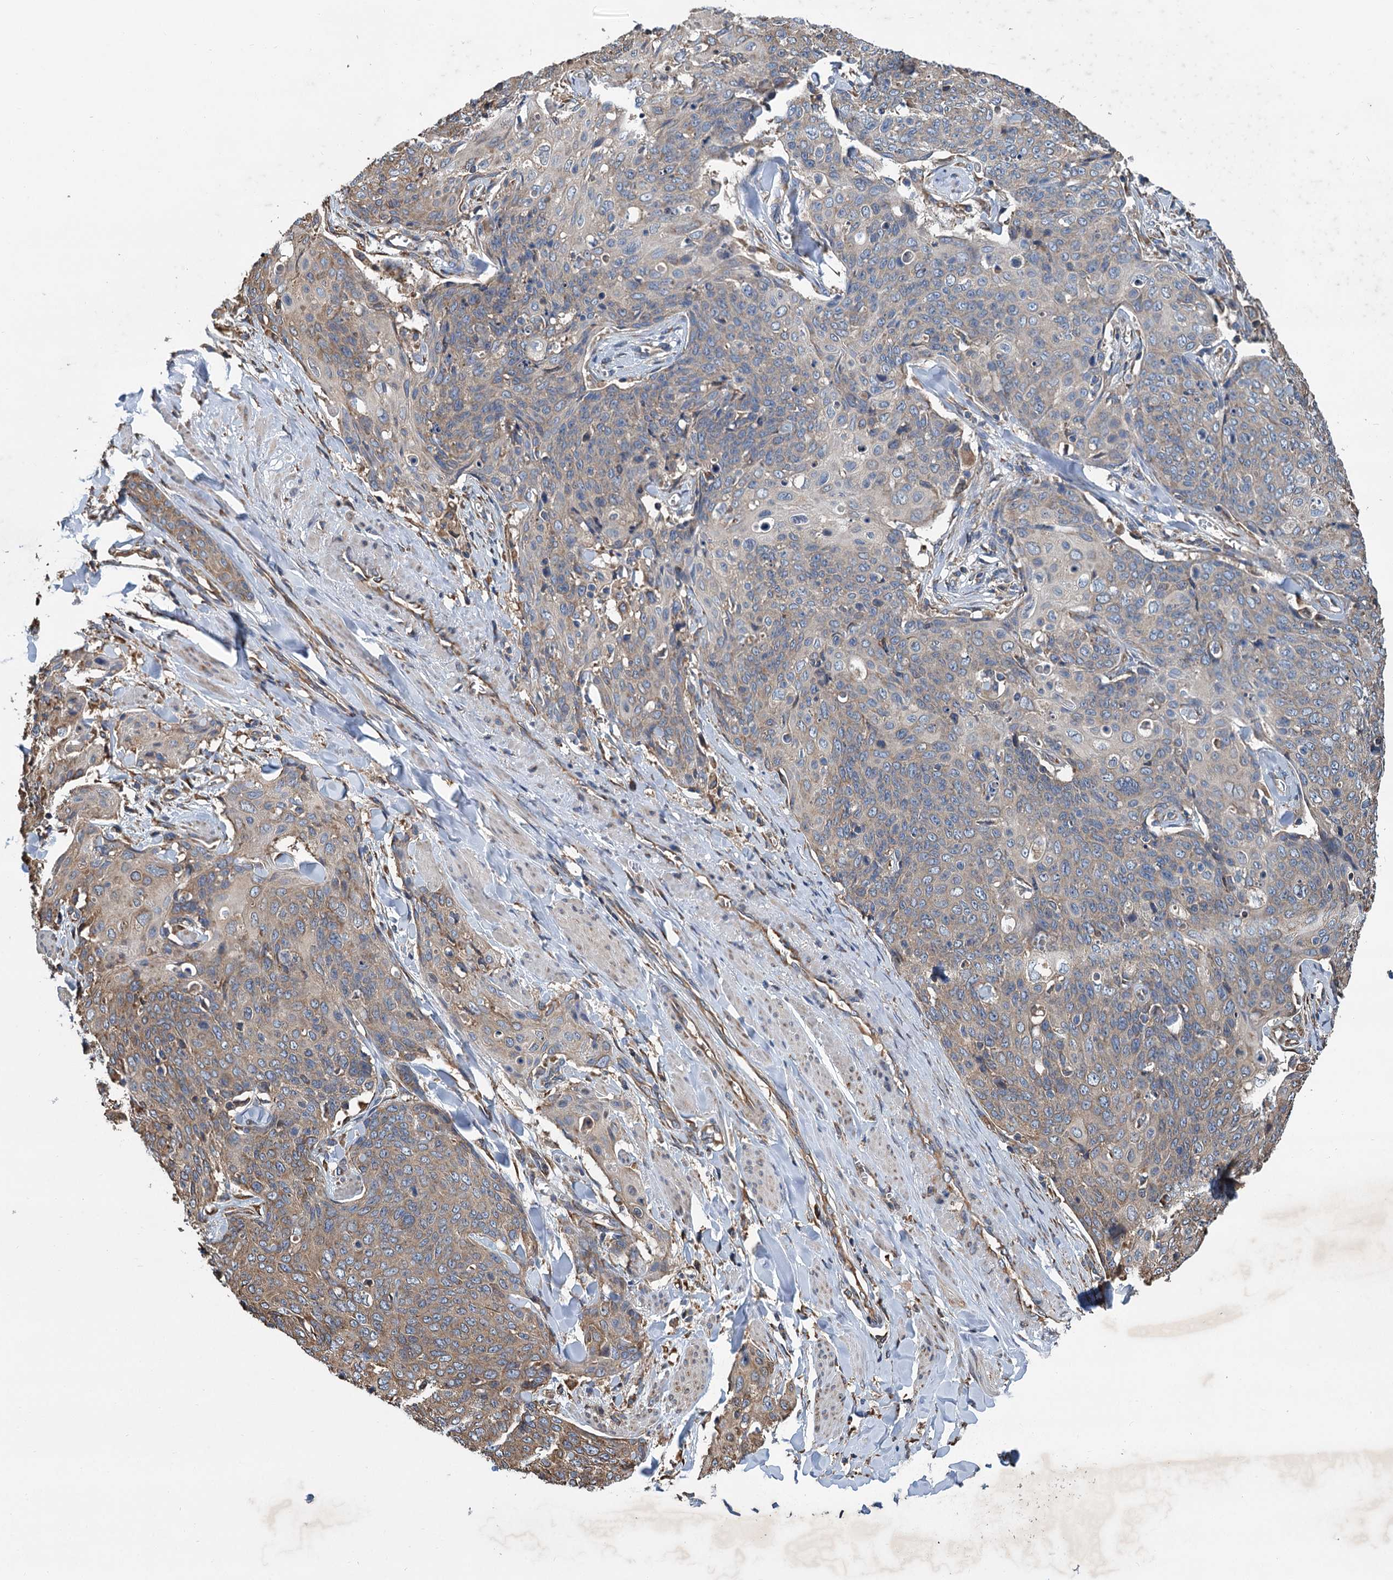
{"staining": {"intensity": "moderate", "quantity": "<25%", "location": "cytoplasmic/membranous"}, "tissue": "skin cancer", "cell_type": "Tumor cells", "image_type": "cancer", "snomed": [{"axis": "morphology", "description": "Squamous cell carcinoma, NOS"}, {"axis": "topography", "description": "Skin"}, {"axis": "topography", "description": "Vulva"}], "caption": "Skin squamous cell carcinoma stained with a protein marker reveals moderate staining in tumor cells.", "gene": "LINS1", "patient": {"sex": "female", "age": 85}}